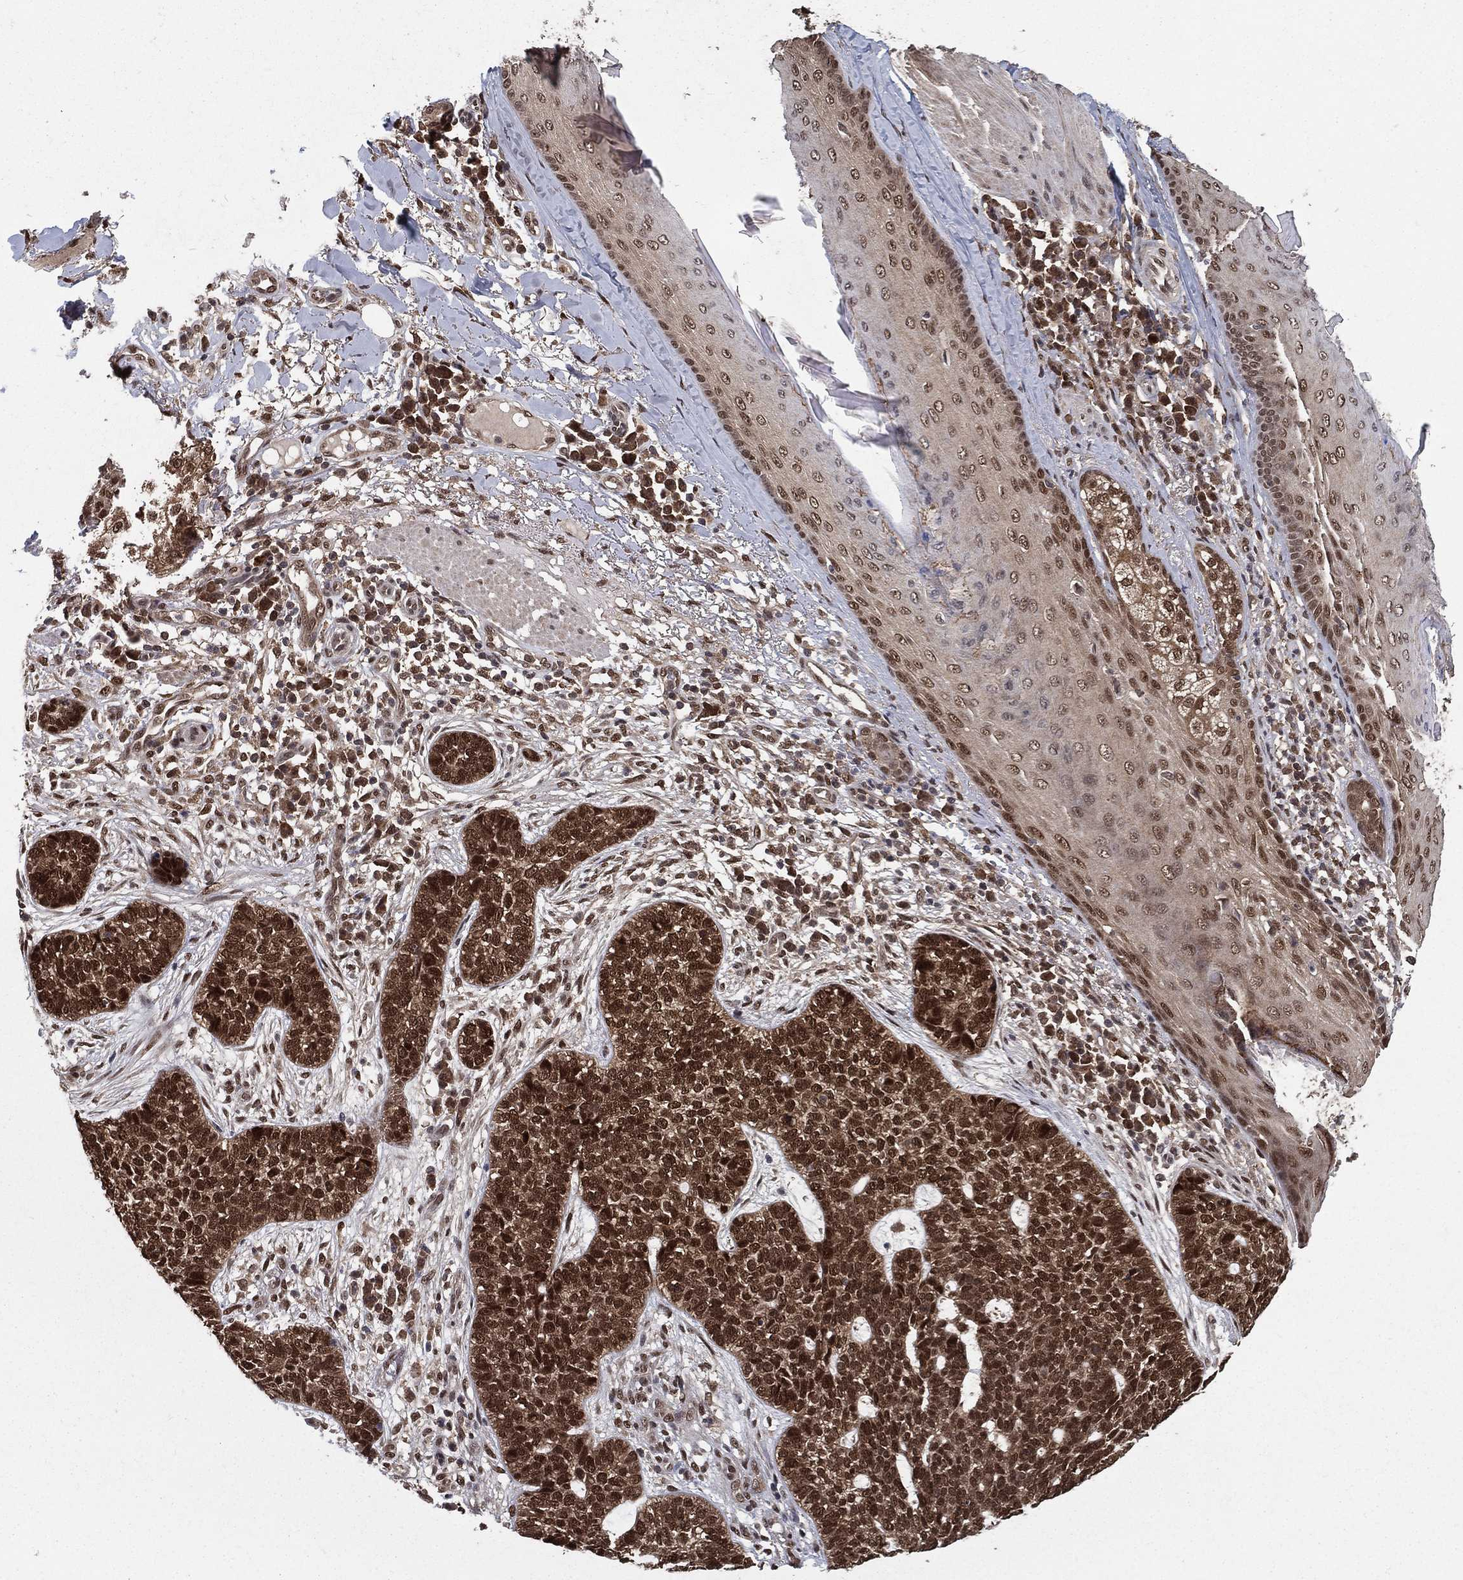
{"staining": {"intensity": "strong", "quantity": ">75%", "location": "cytoplasmic/membranous,nuclear"}, "tissue": "skin cancer", "cell_type": "Tumor cells", "image_type": "cancer", "snomed": [{"axis": "morphology", "description": "Squamous cell carcinoma, NOS"}, {"axis": "topography", "description": "Skin"}], "caption": "Squamous cell carcinoma (skin) stained with IHC reveals strong cytoplasmic/membranous and nuclear positivity in approximately >75% of tumor cells.", "gene": "CARM1", "patient": {"sex": "male", "age": 88}}